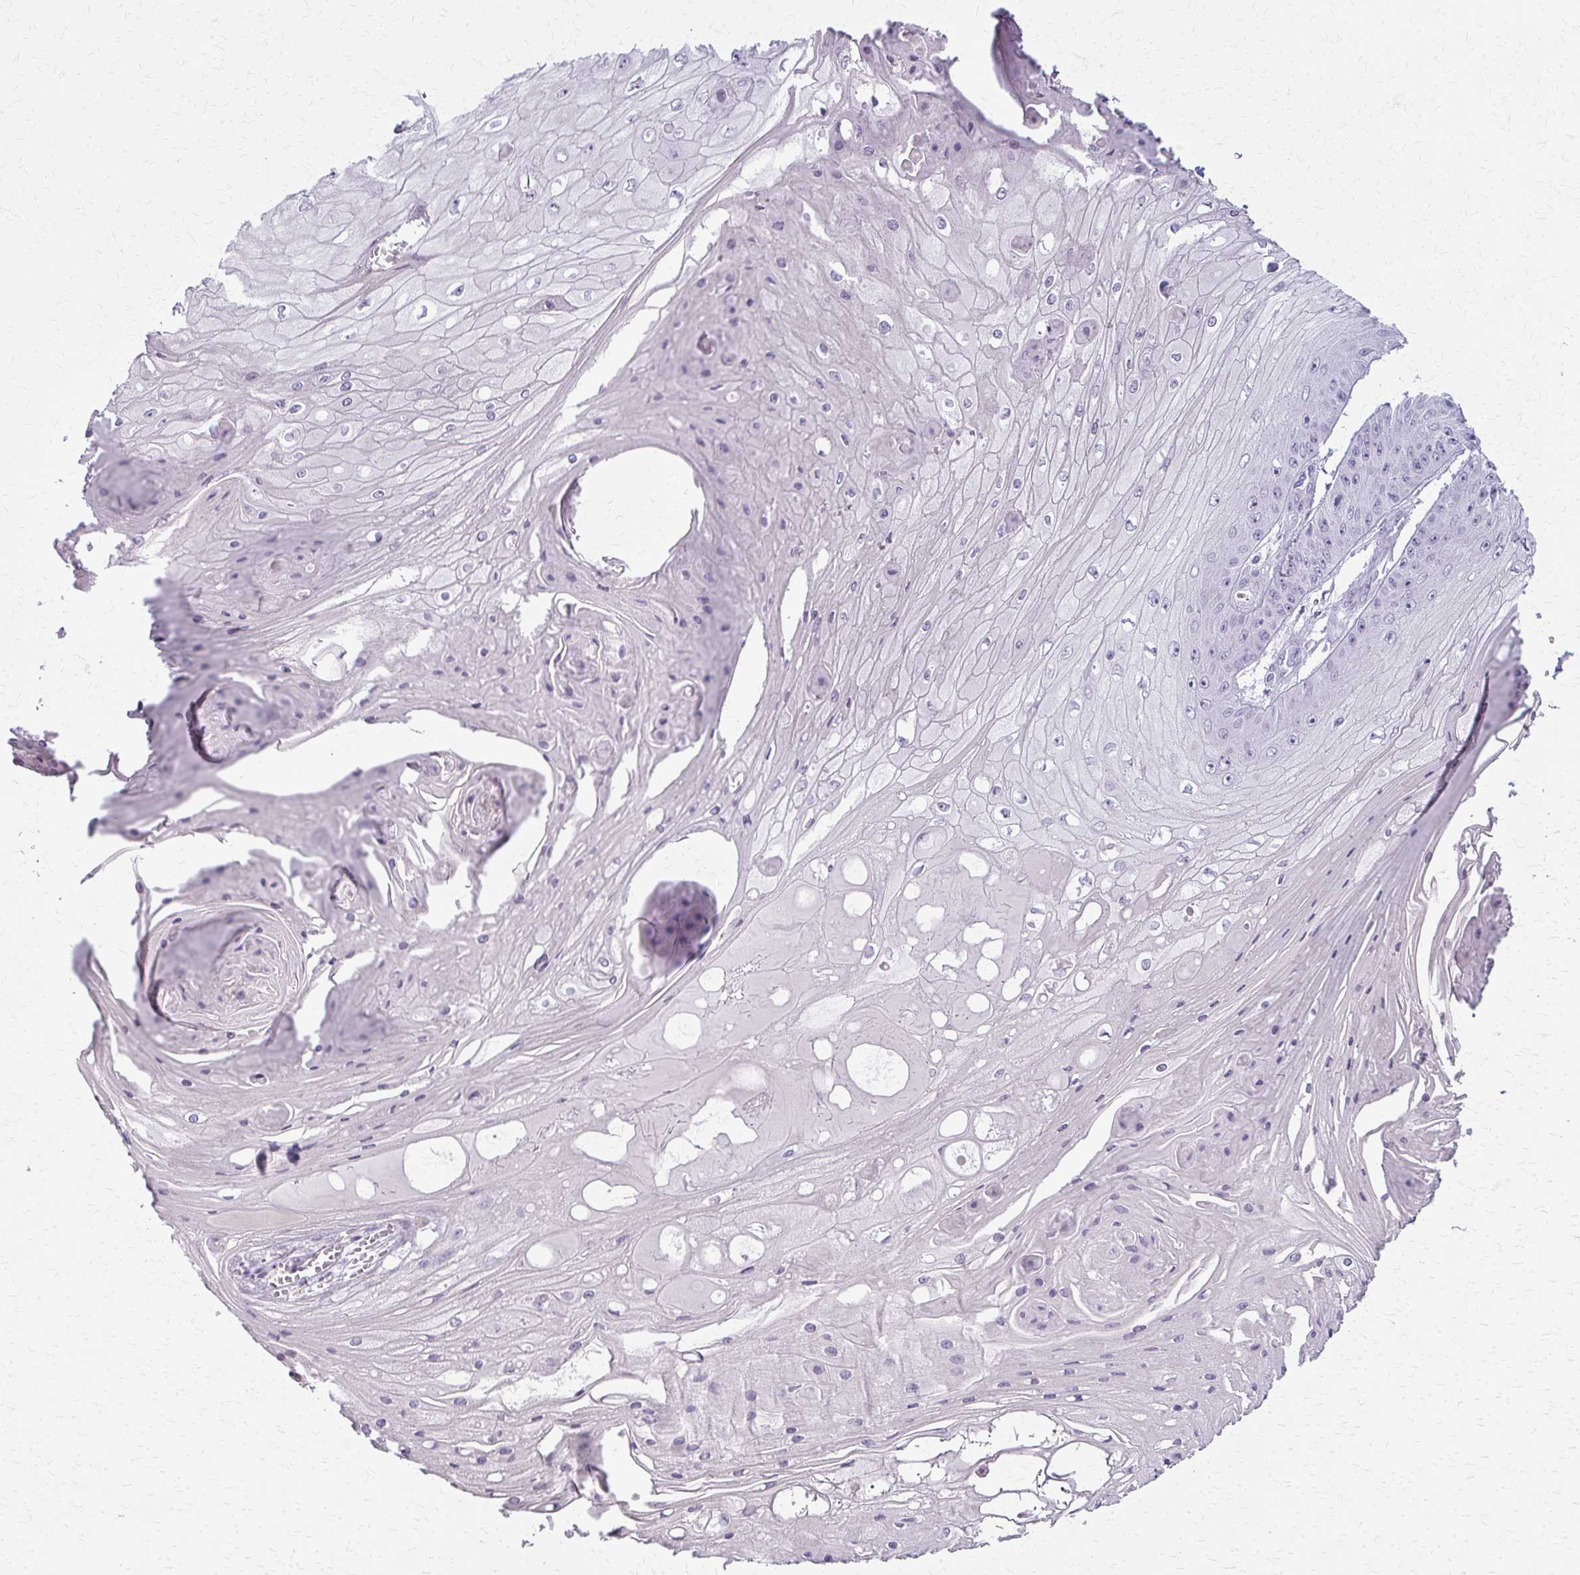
{"staining": {"intensity": "negative", "quantity": "none", "location": "none"}, "tissue": "skin cancer", "cell_type": "Tumor cells", "image_type": "cancer", "snomed": [{"axis": "morphology", "description": "Squamous cell carcinoma, NOS"}, {"axis": "topography", "description": "Skin"}], "caption": "A high-resolution micrograph shows IHC staining of skin cancer, which displays no significant positivity in tumor cells. Brightfield microscopy of immunohistochemistry (IHC) stained with DAB (brown) and hematoxylin (blue), captured at high magnification.", "gene": "CA3", "patient": {"sex": "male", "age": 70}}